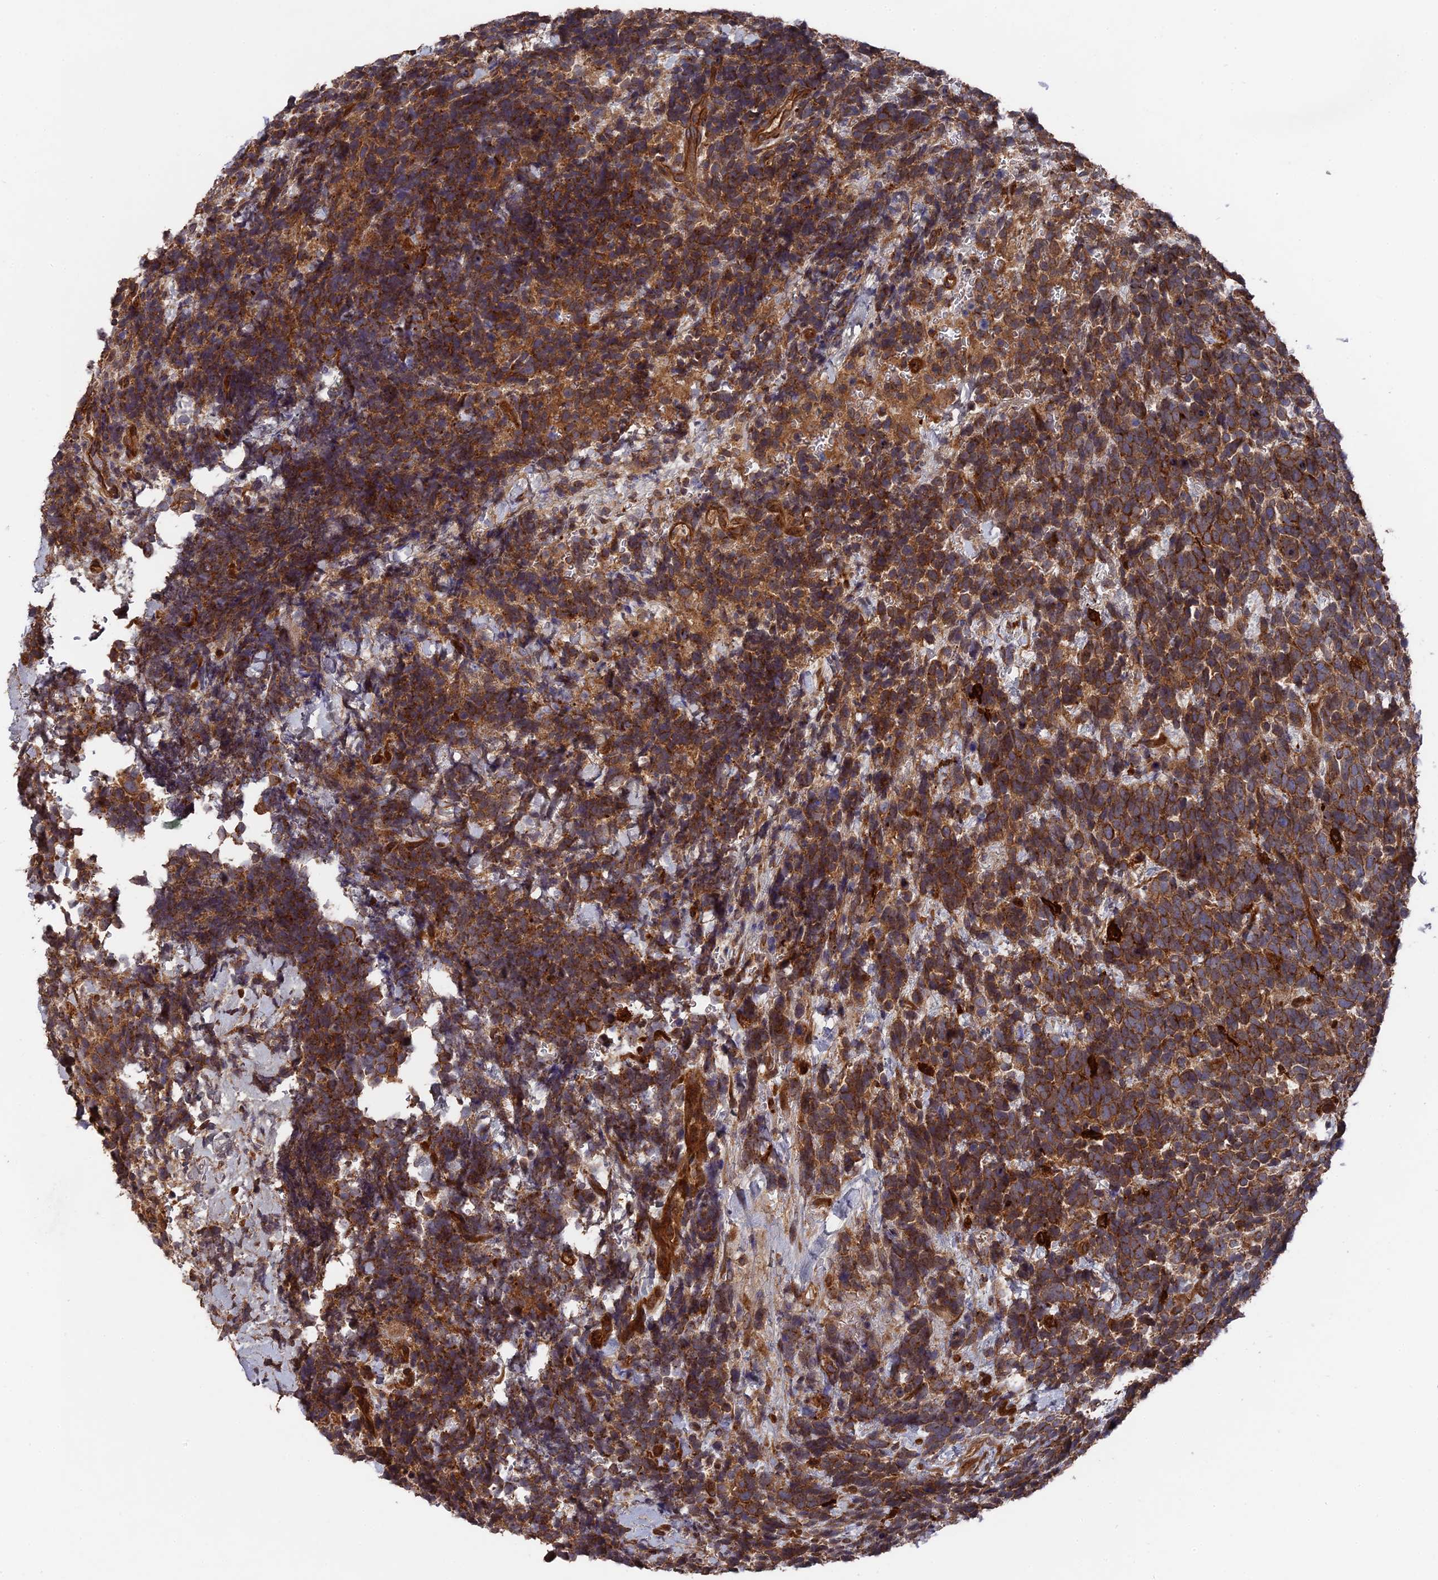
{"staining": {"intensity": "moderate", "quantity": ">75%", "location": "cytoplasmic/membranous"}, "tissue": "urothelial cancer", "cell_type": "Tumor cells", "image_type": "cancer", "snomed": [{"axis": "morphology", "description": "Urothelial carcinoma, High grade"}, {"axis": "topography", "description": "Urinary bladder"}], "caption": "Tumor cells display medium levels of moderate cytoplasmic/membranous staining in about >75% of cells in urothelial cancer.", "gene": "DEF8", "patient": {"sex": "female", "age": 82}}